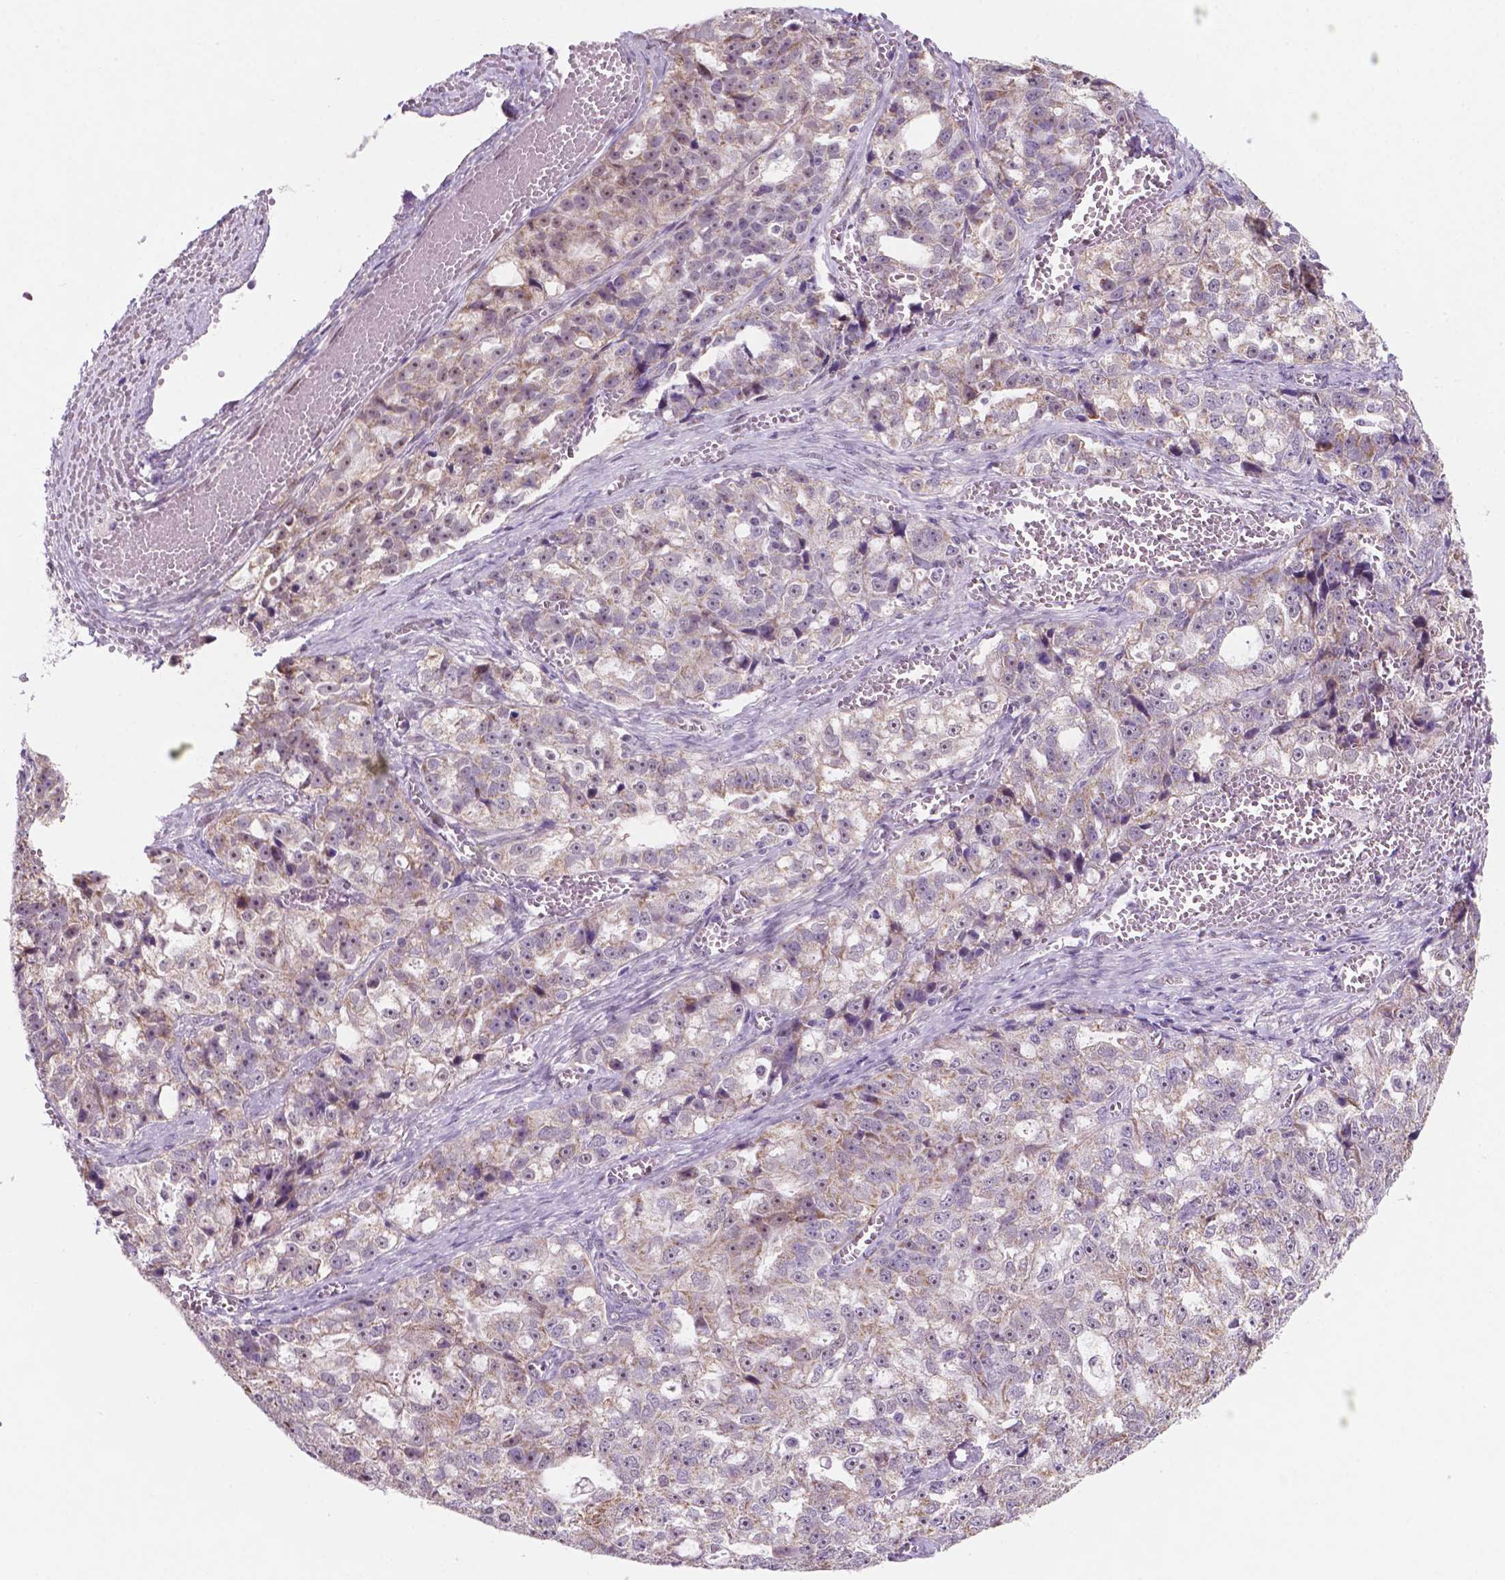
{"staining": {"intensity": "negative", "quantity": "none", "location": "none"}, "tissue": "ovarian cancer", "cell_type": "Tumor cells", "image_type": "cancer", "snomed": [{"axis": "morphology", "description": "Cystadenocarcinoma, serous, NOS"}, {"axis": "topography", "description": "Ovary"}], "caption": "IHC micrograph of neoplastic tissue: ovarian serous cystadenocarcinoma stained with DAB (3,3'-diaminobenzidine) exhibits no significant protein staining in tumor cells.", "gene": "C18orf21", "patient": {"sex": "female", "age": 51}}